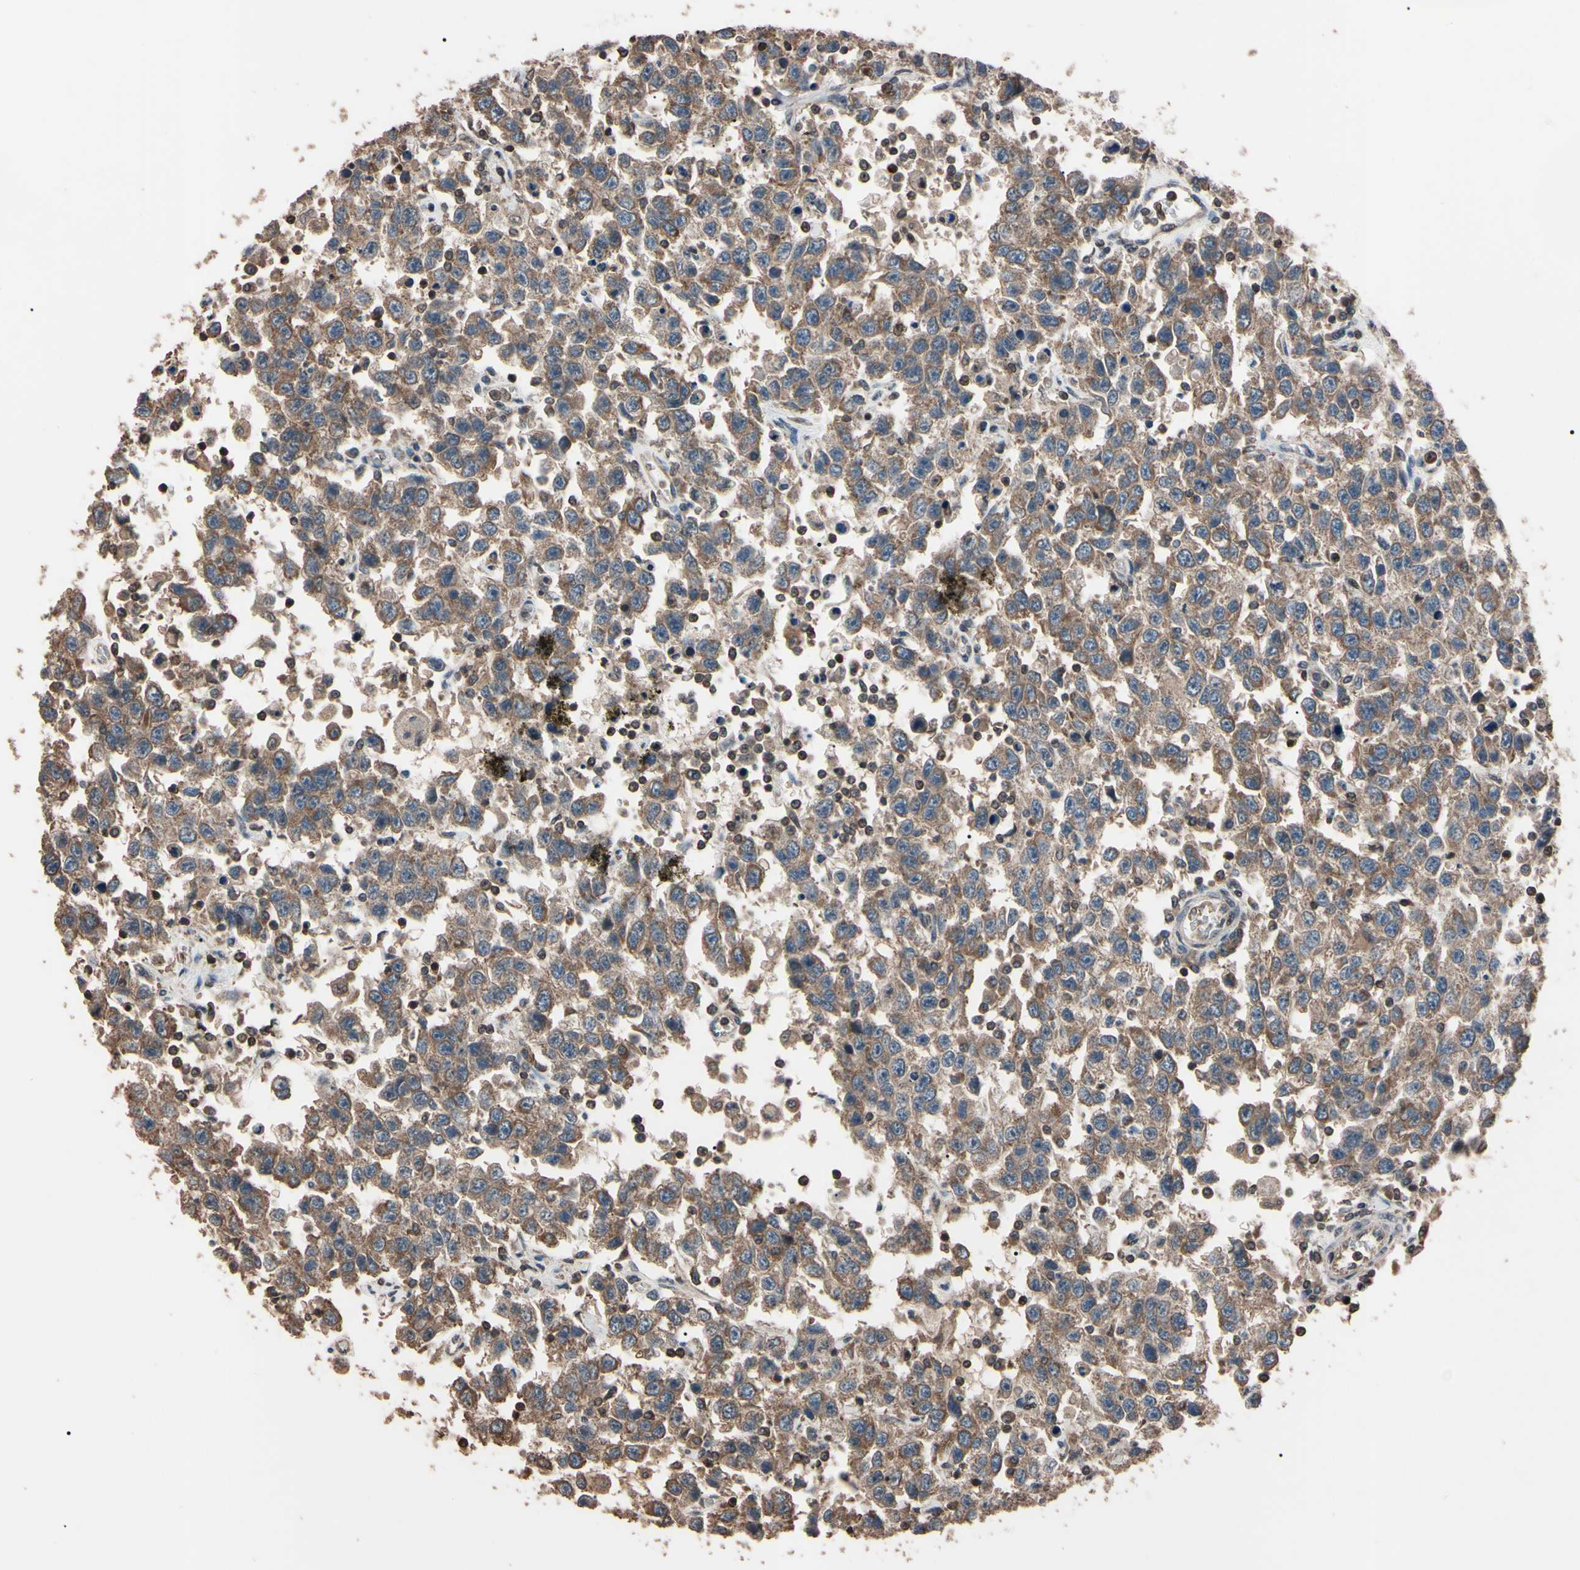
{"staining": {"intensity": "moderate", "quantity": "25%-75%", "location": "cytoplasmic/membranous"}, "tissue": "testis cancer", "cell_type": "Tumor cells", "image_type": "cancer", "snomed": [{"axis": "morphology", "description": "Seminoma, NOS"}, {"axis": "topography", "description": "Testis"}], "caption": "A brown stain labels moderate cytoplasmic/membranous expression of a protein in seminoma (testis) tumor cells.", "gene": "TNFRSF1A", "patient": {"sex": "male", "age": 41}}